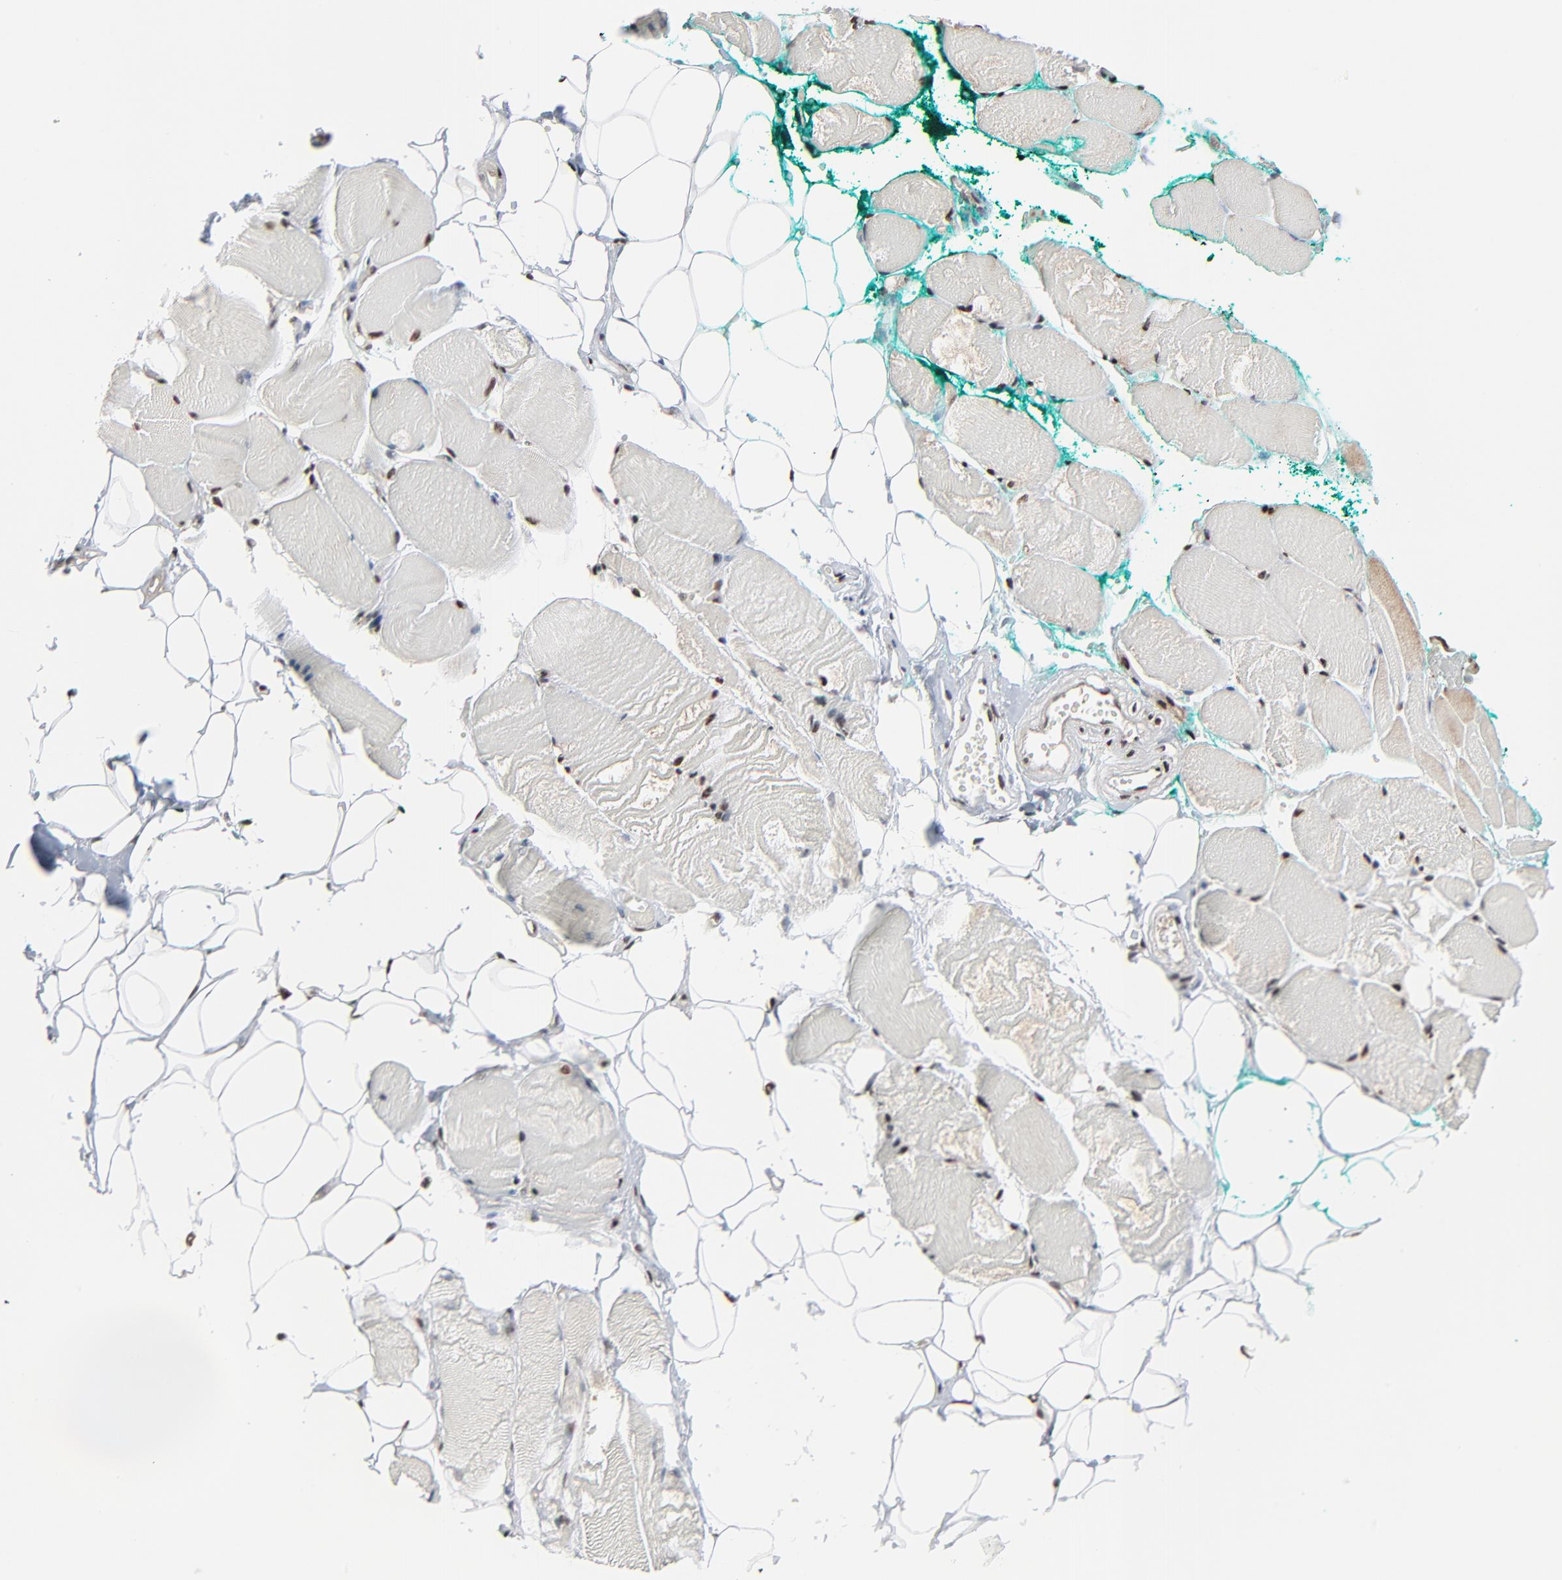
{"staining": {"intensity": "strong", "quantity": ">75%", "location": "nuclear"}, "tissue": "skeletal muscle", "cell_type": "Myocytes", "image_type": "normal", "snomed": [{"axis": "morphology", "description": "Normal tissue, NOS"}, {"axis": "topography", "description": "Skeletal muscle"}, {"axis": "topography", "description": "Peripheral nerve tissue"}], "caption": "Immunohistochemistry (IHC) staining of unremarkable skeletal muscle, which reveals high levels of strong nuclear expression in approximately >75% of myocytes indicating strong nuclear protein expression. The staining was performed using DAB (3,3'-diaminobenzidine) (brown) for protein detection and nuclei were counterstained in hematoxylin (blue).", "gene": "MEIS2", "patient": {"sex": "female", "age": 84}}